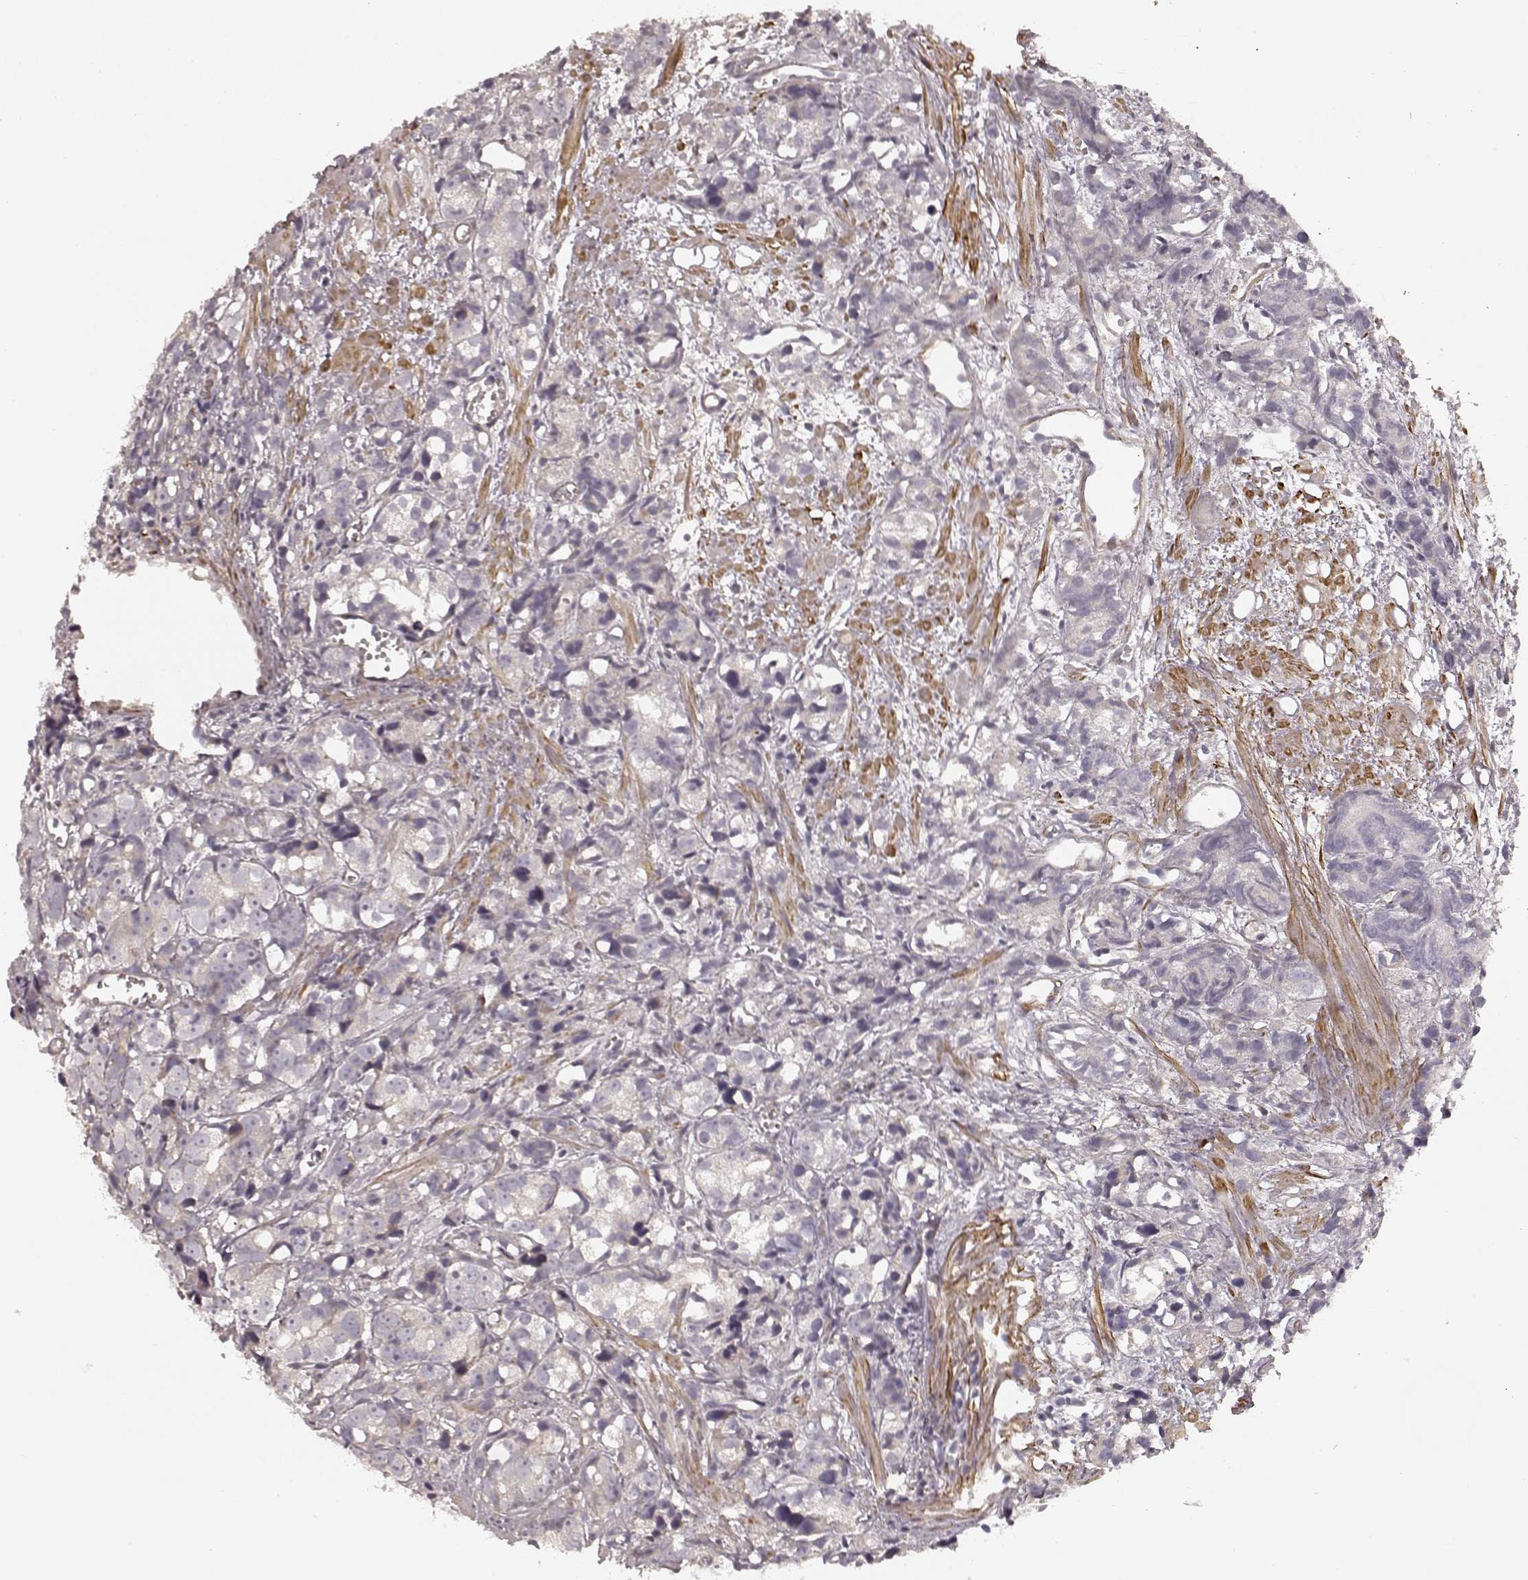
{"staining": {"intensity": "negative", "quantity": "none", "location": "none"}, "tissue": "prostate cancer", "cell_type": "Tumor cells", "image_type": "cancer", "snomed": [{"axis": "morphology", "description": "Adenocarcinoma, High grade"}, {"axis": "topography", "description": "Prostate"}], "caption": "Protein analysis of high-grade adenocarcinoma (prostate) shows no significant staining in tumor cells.", "gene": "KCNJ9", "patient": {"sex": "male", "age": 77}}